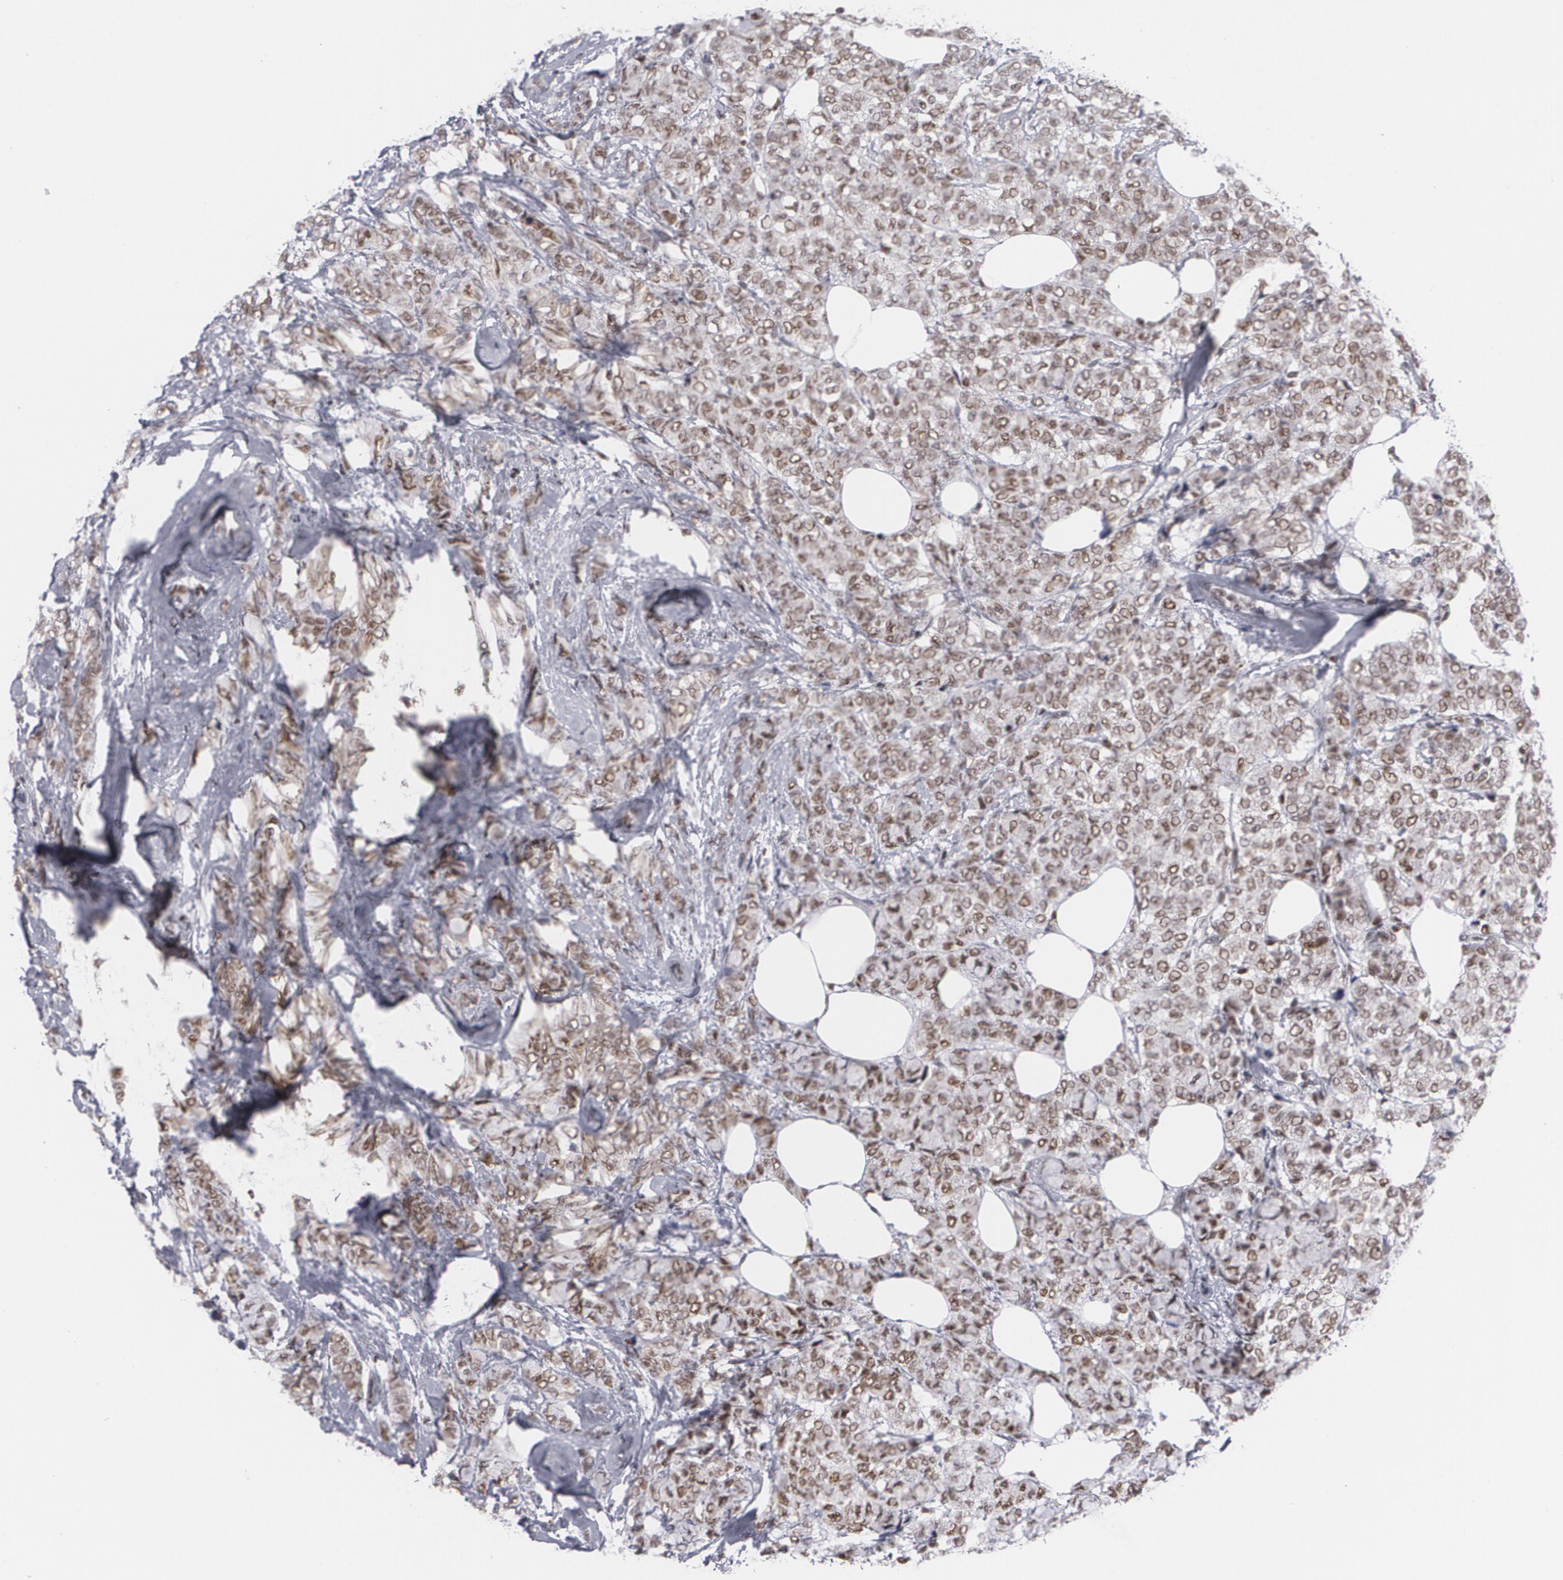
{"staining": {"intensity": "strong", "quantity": ">75%", "location": "nuclear"}, "tissue": "breast cancer", "cell_type": "Tumor cells", "image_type": "cancer", "snomed": [{"axis": "morphology", "description": "Lobular carcinoma"}, {"axis": "topography", "description": "Breast"}], "caption": "Lobular carcinoma (breast) stained with a protein marker exhibits strong staining in tumor cells.", "gene": "MCL1", "patient": {"sex": "female", "age": 60}}